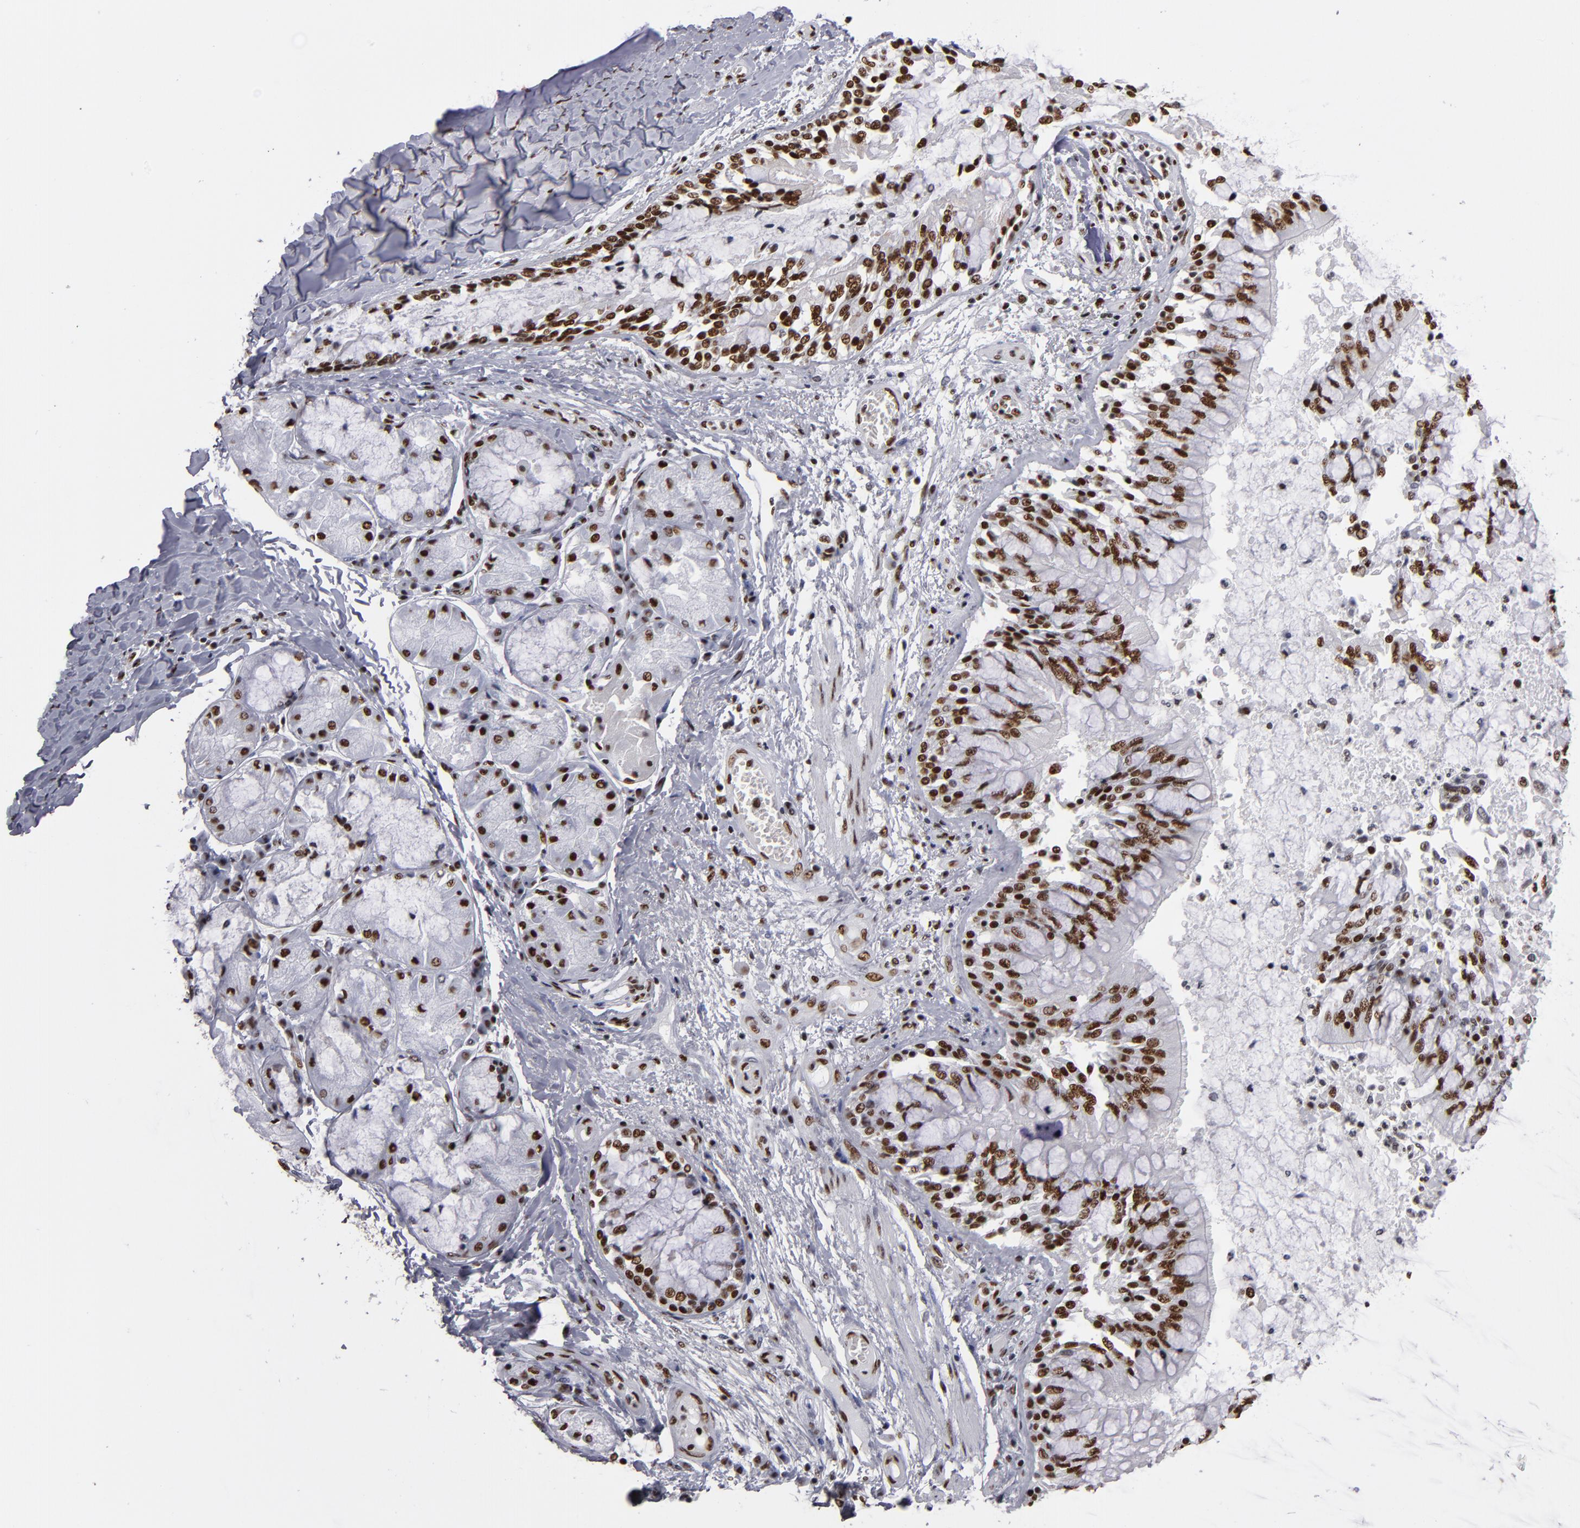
{"staining": {"intensity": "strong", "quantity": ">75%", "location": "nuclear"}, "tissue": "bronchus", "cell_type": "Respiratory epithelial cells", "image_type": "normal", "snomed": [{"axis": "morphology", "description": "Normal tissue, NOS"}, {"axis": "topography", "description": "Cartilage tissue"}, {"axis": "topography", "description": "Bronchus"}, {"axis": "topography", "description": "Lung"}], "caption": "Respiratory epithelial cells display high levels of strong nuclear positivity in approximately >75% of cells in normal human bronchus.", "gene": "MRE11", "patient": {"sex": "female", "age": 49}}